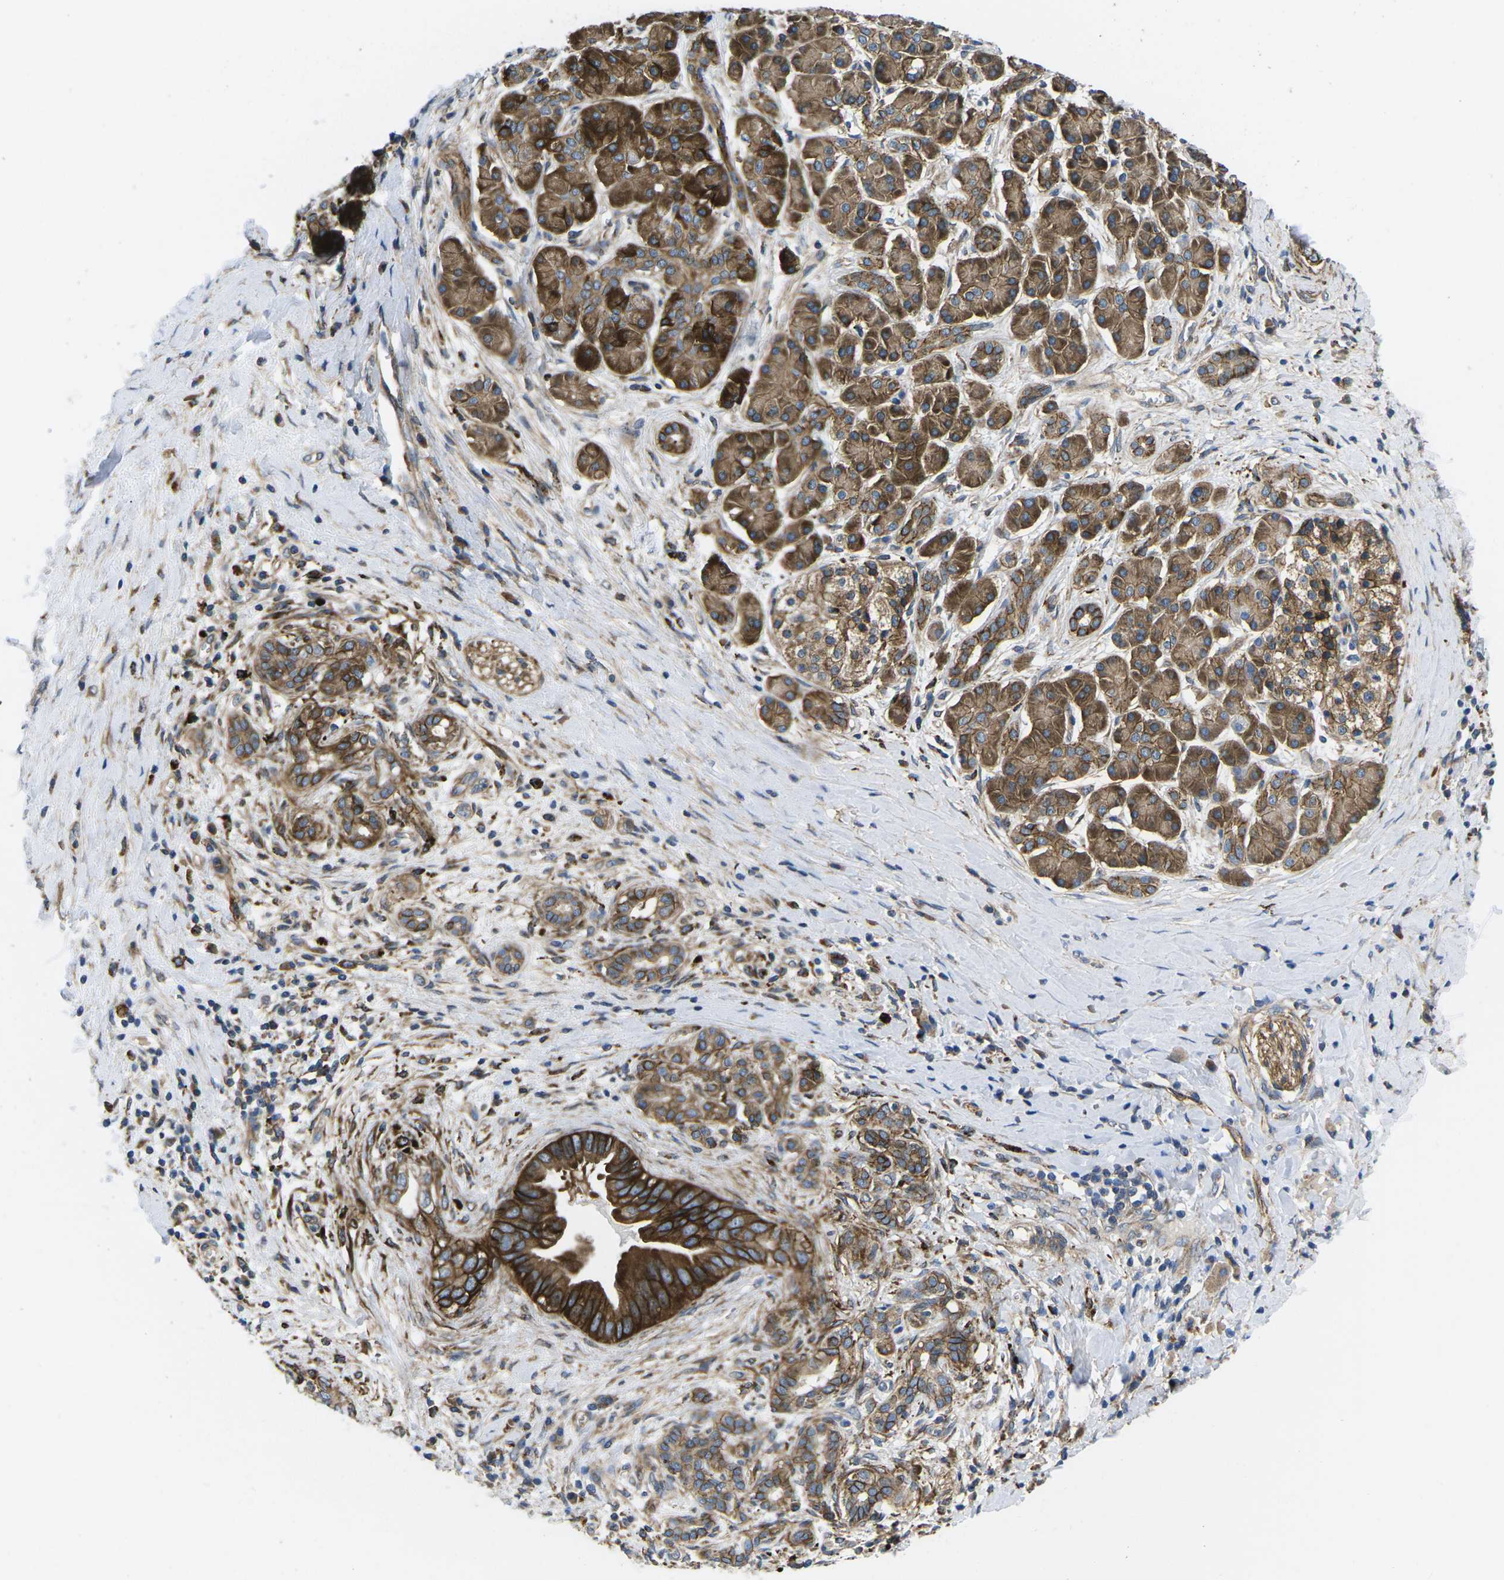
{"staining": {"intensity": "strong", "quantity": ">75%", "location": "cytoplasmic/membranous"}, "tissue": "pancreatic cancer", "cell_type": "Tumor cells", "image_type": "cancer", "snomed": [{"axis": "morphology", "description": "Adenocarcinoma, NOS"}, {"axis": "topography", "description": "Pancreas"}], "caption": "Tumor cells show strong cytoplasmic/membranous staining in about >75% of cells in pancreatic adenocarcinoma.", "gene": "DLG1", "patient": {"sex": "male", "age": 55}}